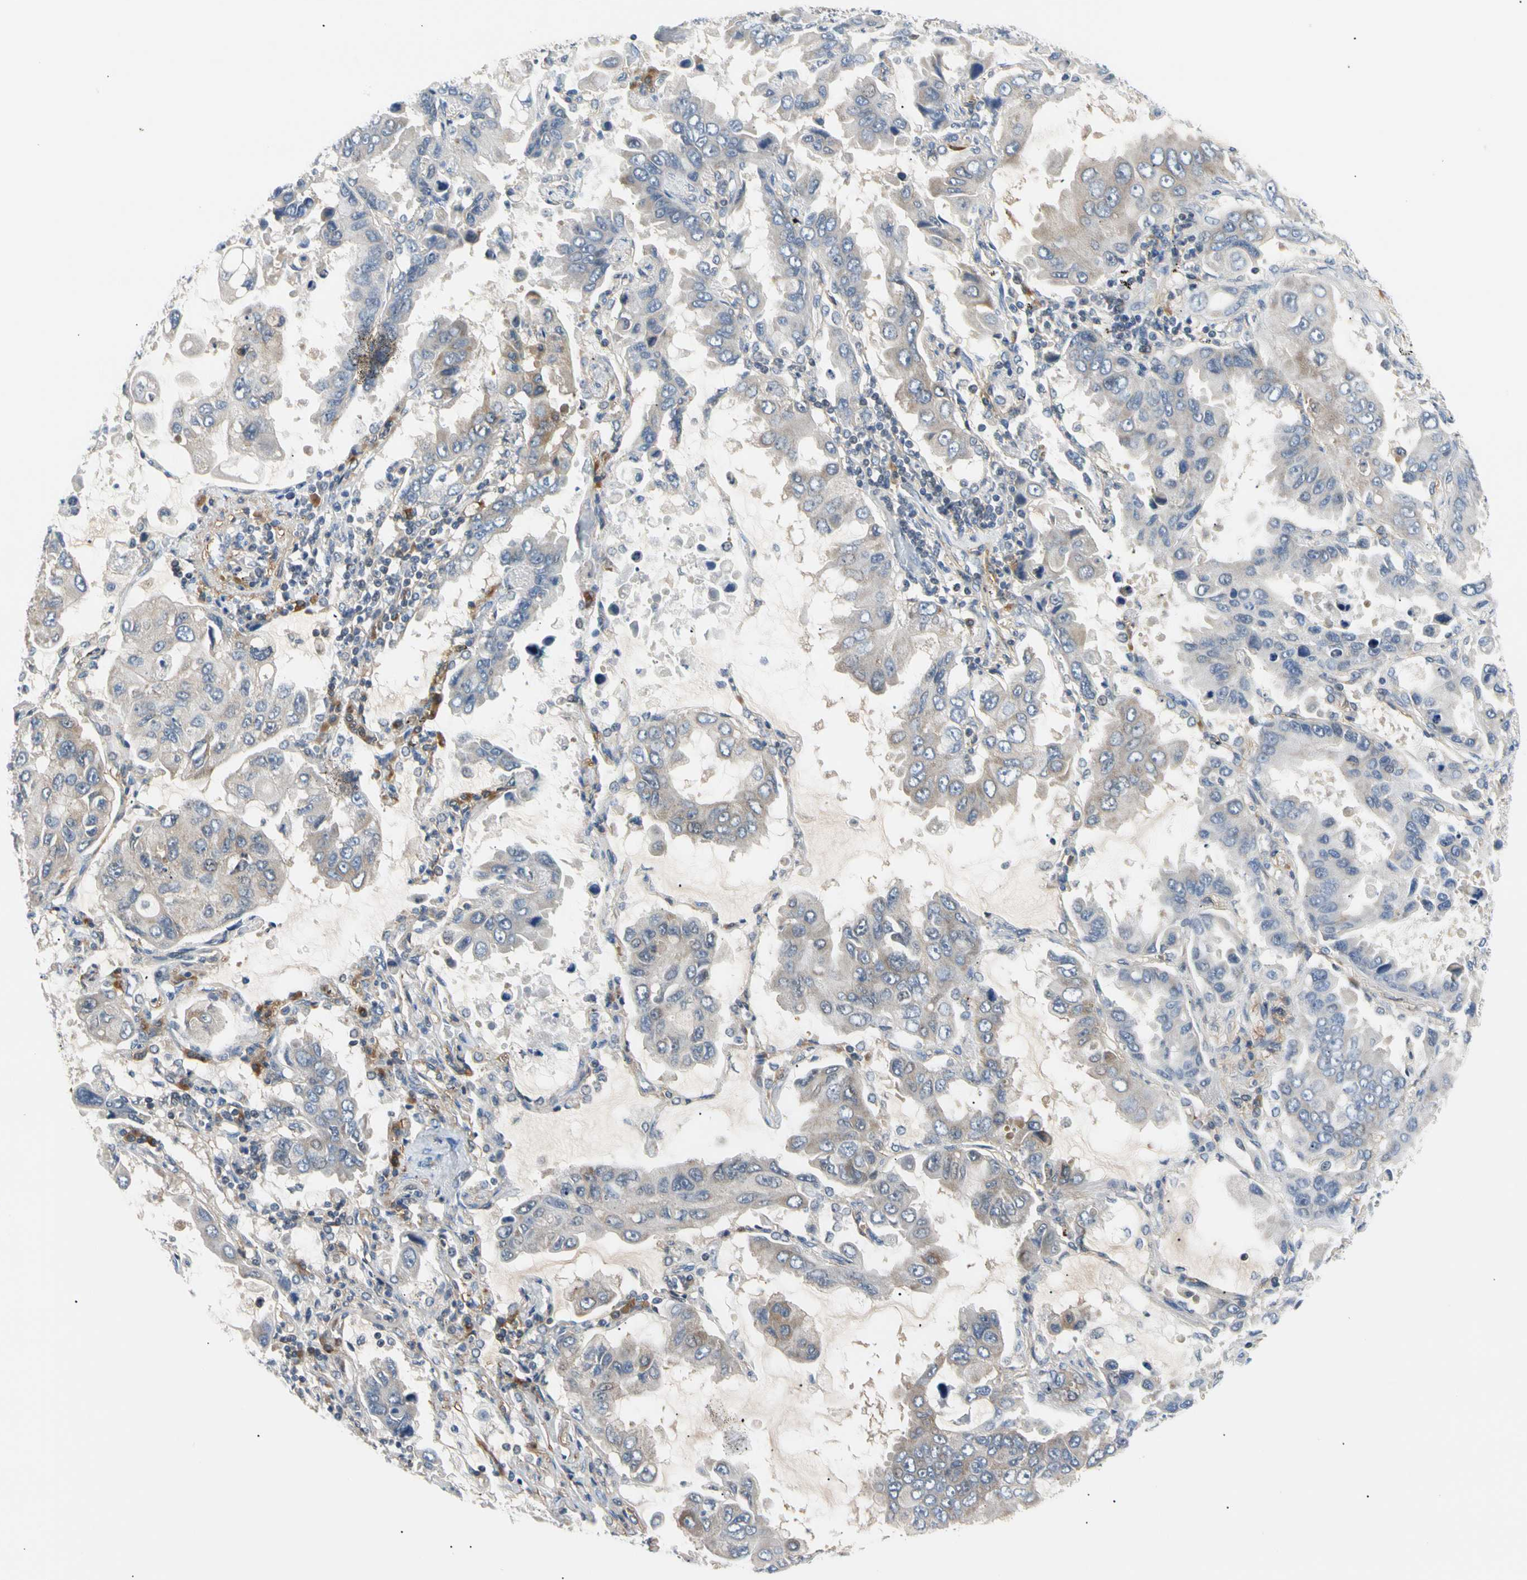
{"staining": {"intensity": "weak", "quantity": "<25%", "location": "cytoplasmic/membranous"}, "tissue": "lung cancer", "cell_type": "Tumor cells", "image_type": "cancer", "snomed": [{"axis": "morphology", "description": "Adenocarcinoma, NOS"}, {"axis": "topography", "description": "Lung"}], "caption": "An immunohistochemistry image of adenocarcinoma (lung) is shown. There is no staining in tumor cells of adenocarcinoma (lung).", "gene": "SEC23B", "patient": {"sex": "male", "age": 64}}